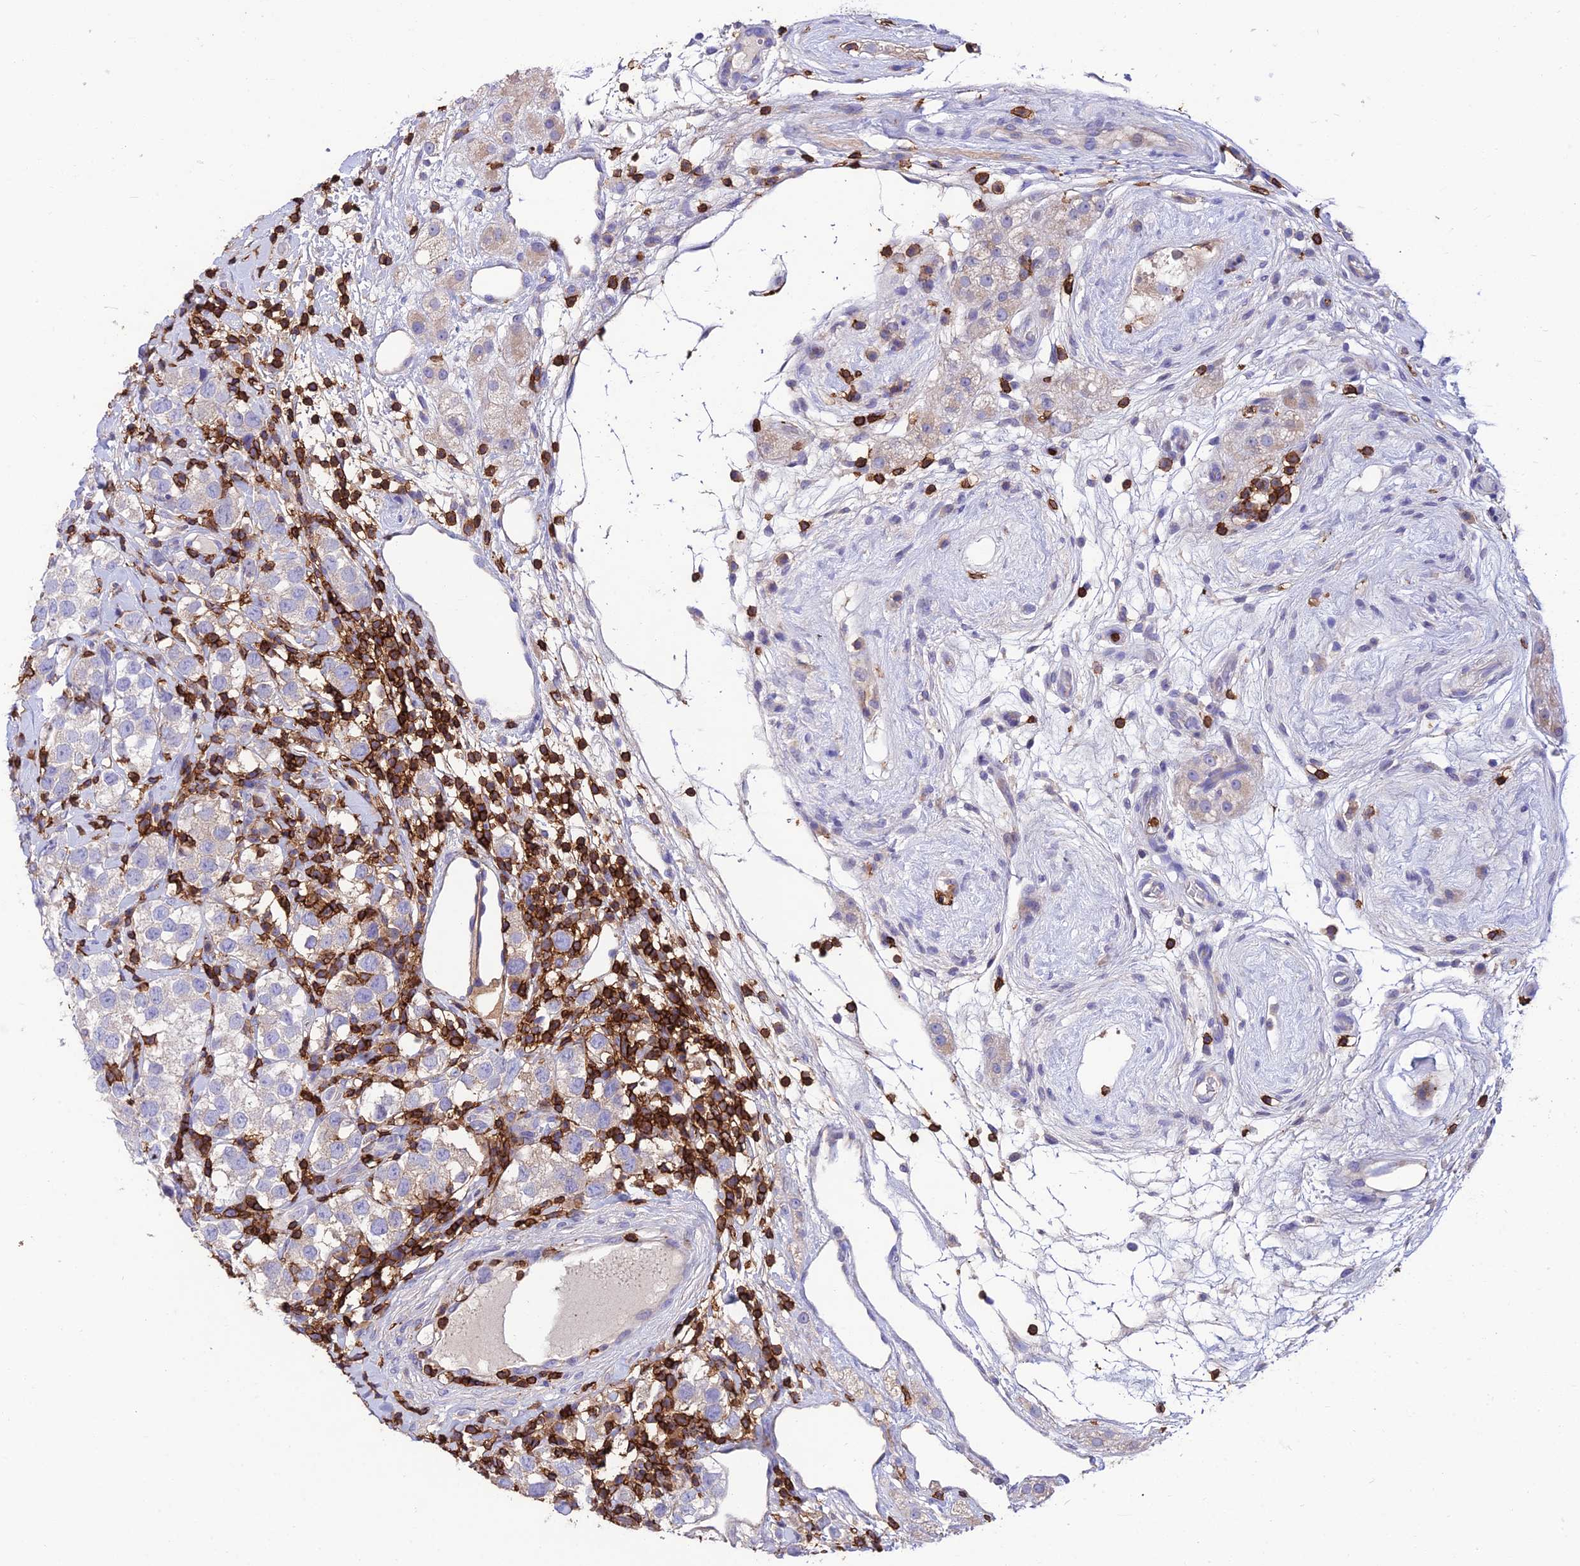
{"staining": {"intensity": "negative", "quantity": "none", "location": "none"}, "tissue": "testis cancer", "cell_type": "Tumor cells", "image_type": "cancer", "snomed": [{"axis": "morphology", "description": "Seminoma, NOS"}, {"axis": "topography", "description": "Testis"}], "caption": "IHC image of neoplastic tissue: human testis cancer (seminoma) stained with DAB (3,3'-diaminobenzidine) exhibits no significant protein expression in tumor cells.", "gene": "PTPRCAP", "patient": {"sex": "male", "age": 34}}